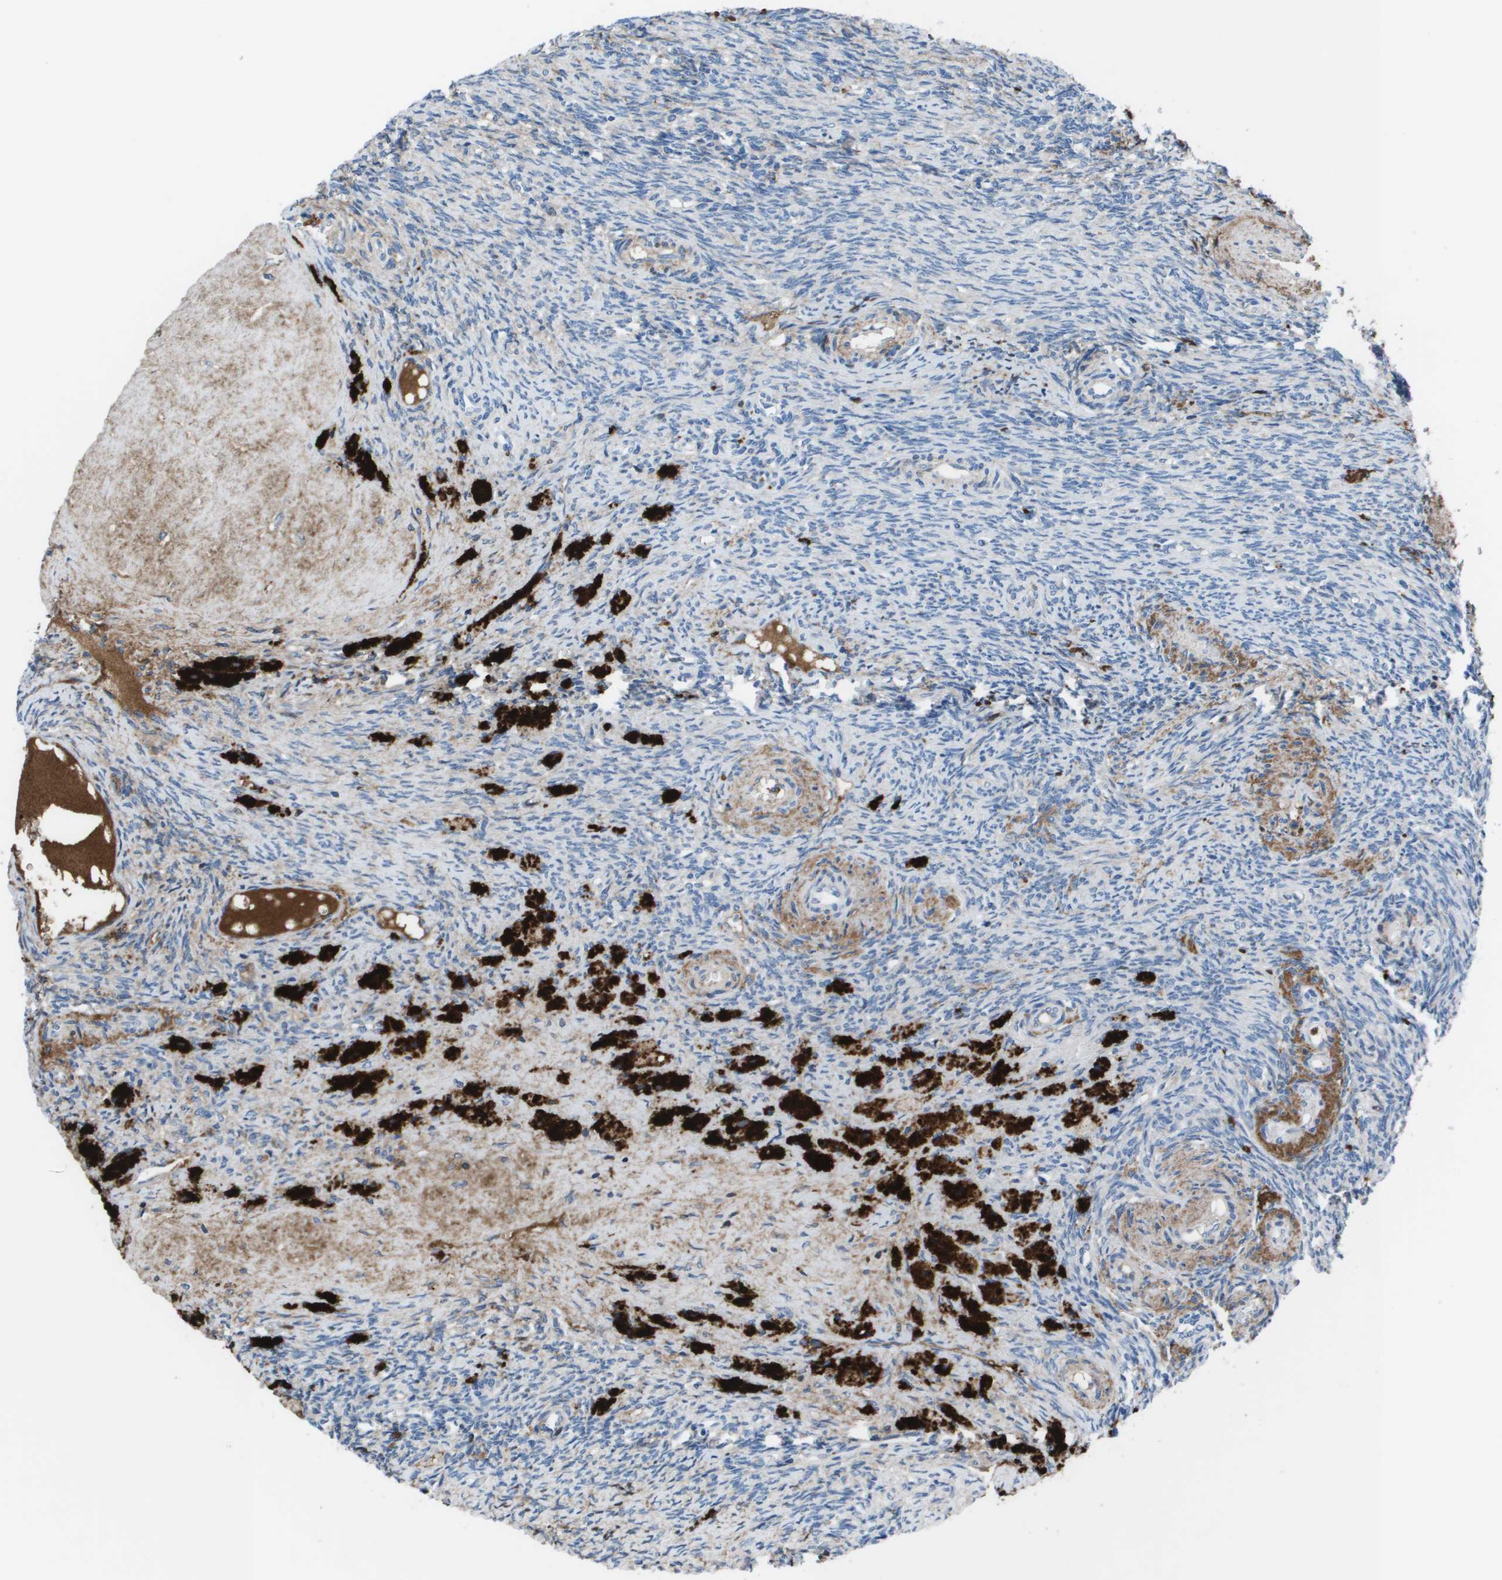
{"staining": {"intensity": "weak", "quantity": "25%-75%", "location": "cytoplasmic/membranous"}, "tissue": "ovary", "cell_type": "Ovarian stroma cells", "image_type": "normal", "snomed": [{"axis": "morphology", "description": "Normal tissue, NOS"}, {"axis": "topography", "description": "Ovary"}], "caption": "Weak cytoplasmic/membranous staining is present in approximately 25%-75% of ovarian stroma cells in benign ovary. Using DAB (brown) and hematoxylin (blue) stains, captured at high magnification using brightfield microscopy.", "gene": "VTN", "patient": {"sex": "female", "age": 41}}